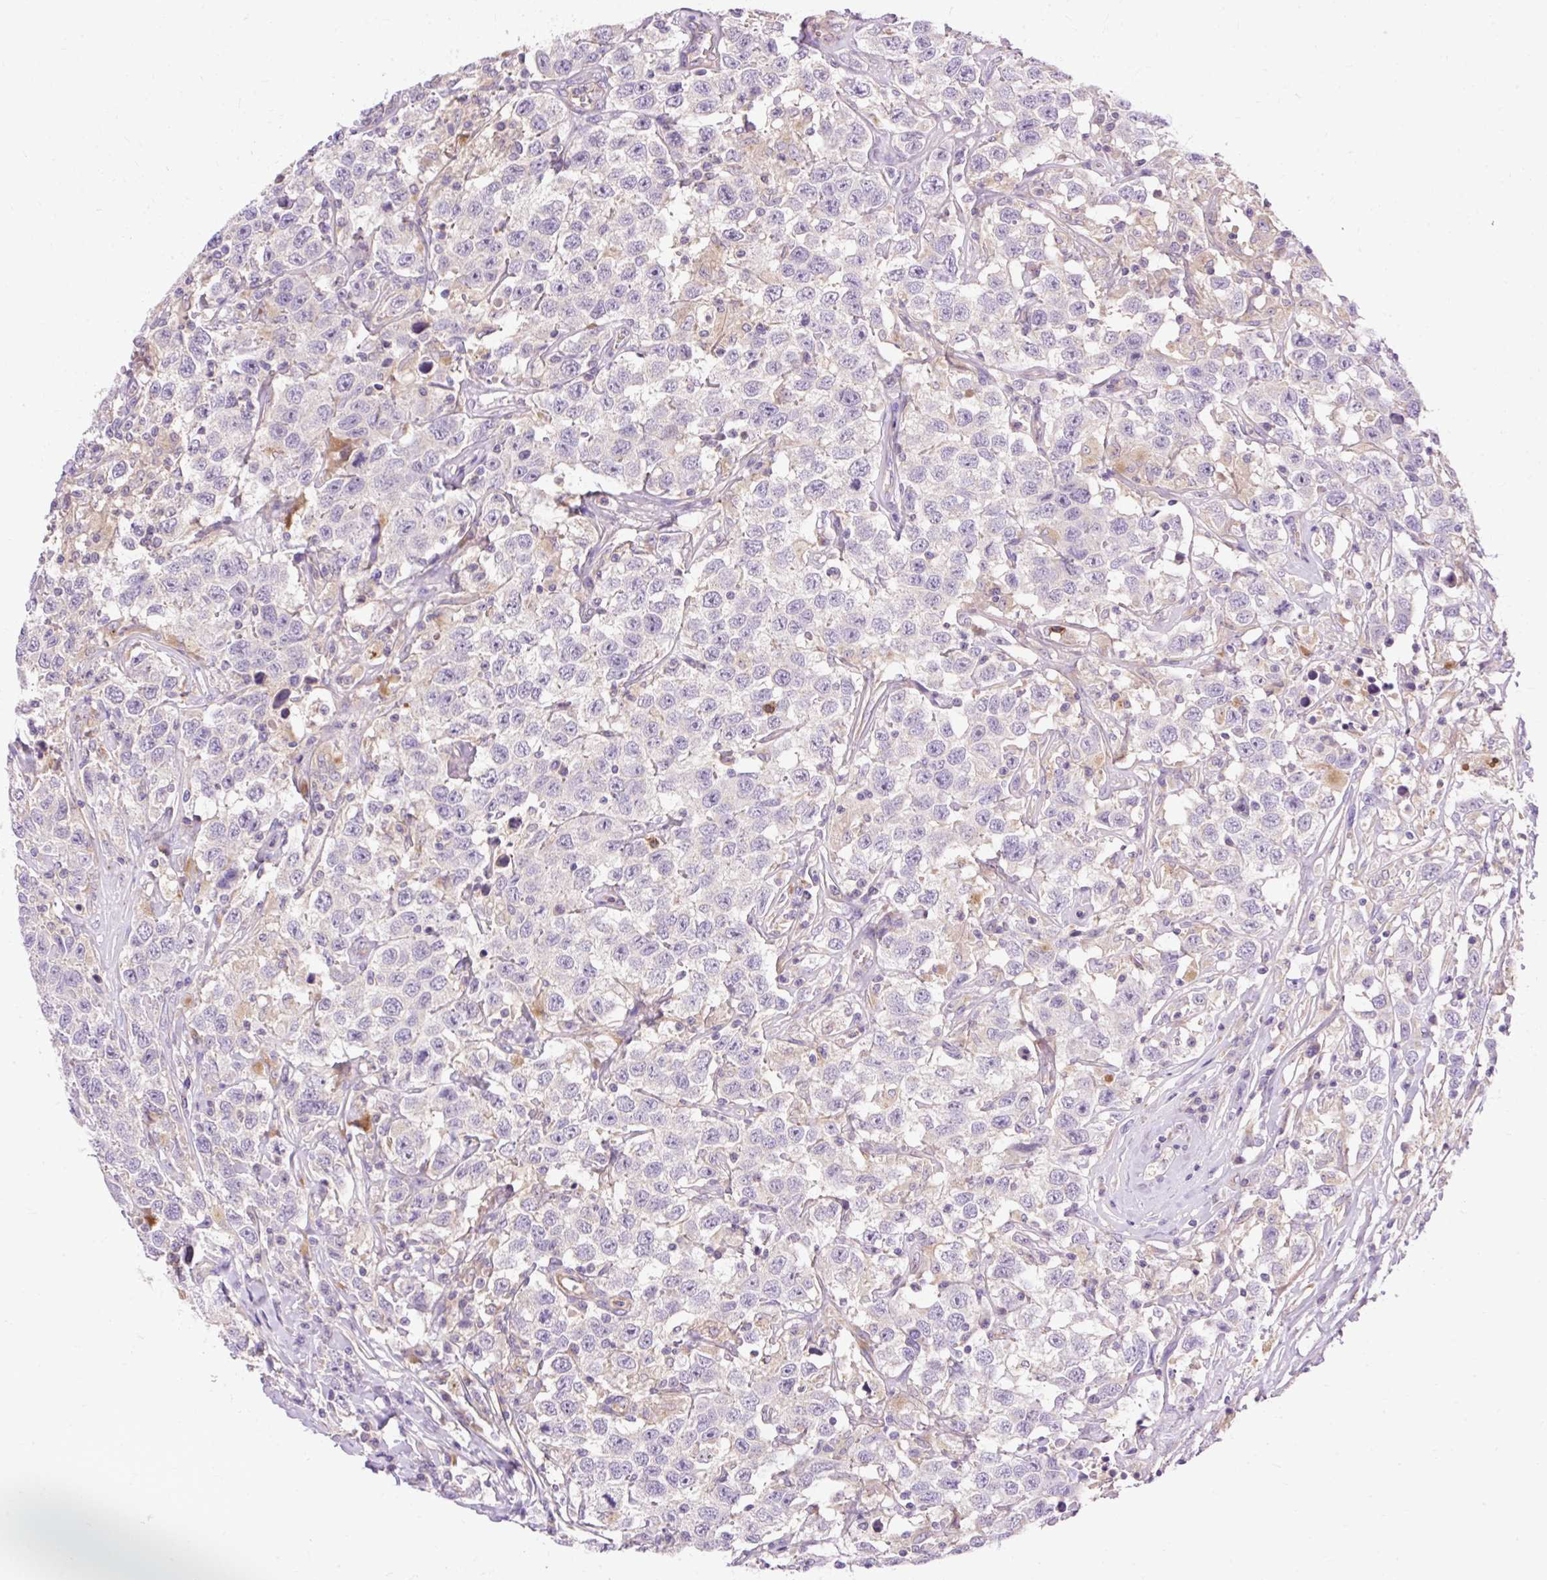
{"staining": {"intensity": "negative", "quantity": "none", "location": "none"}, "tissue": "testis cancer", "cell_type": "Tumor cells", "image_type": "cancer", "snomed": [{"axis": "morphology", "description": "Seminoma, NOS"}, {"axis": "topography", "description": "Testis"}], "caption": "High magnification brightfield microscopy of testis cancer stained with DAB (3,3'-diaminobenzidine) (brown) and counterstained with hematoxylin (blue): tumor cells show no significant positivity. (Brightfield microscopy of DAB (3,3'-diaminobenzidine) immunohistochemistry (IHC) at high magnification).", "gene": "HEXB", "patient": {"sex": "male", "age": 41}}